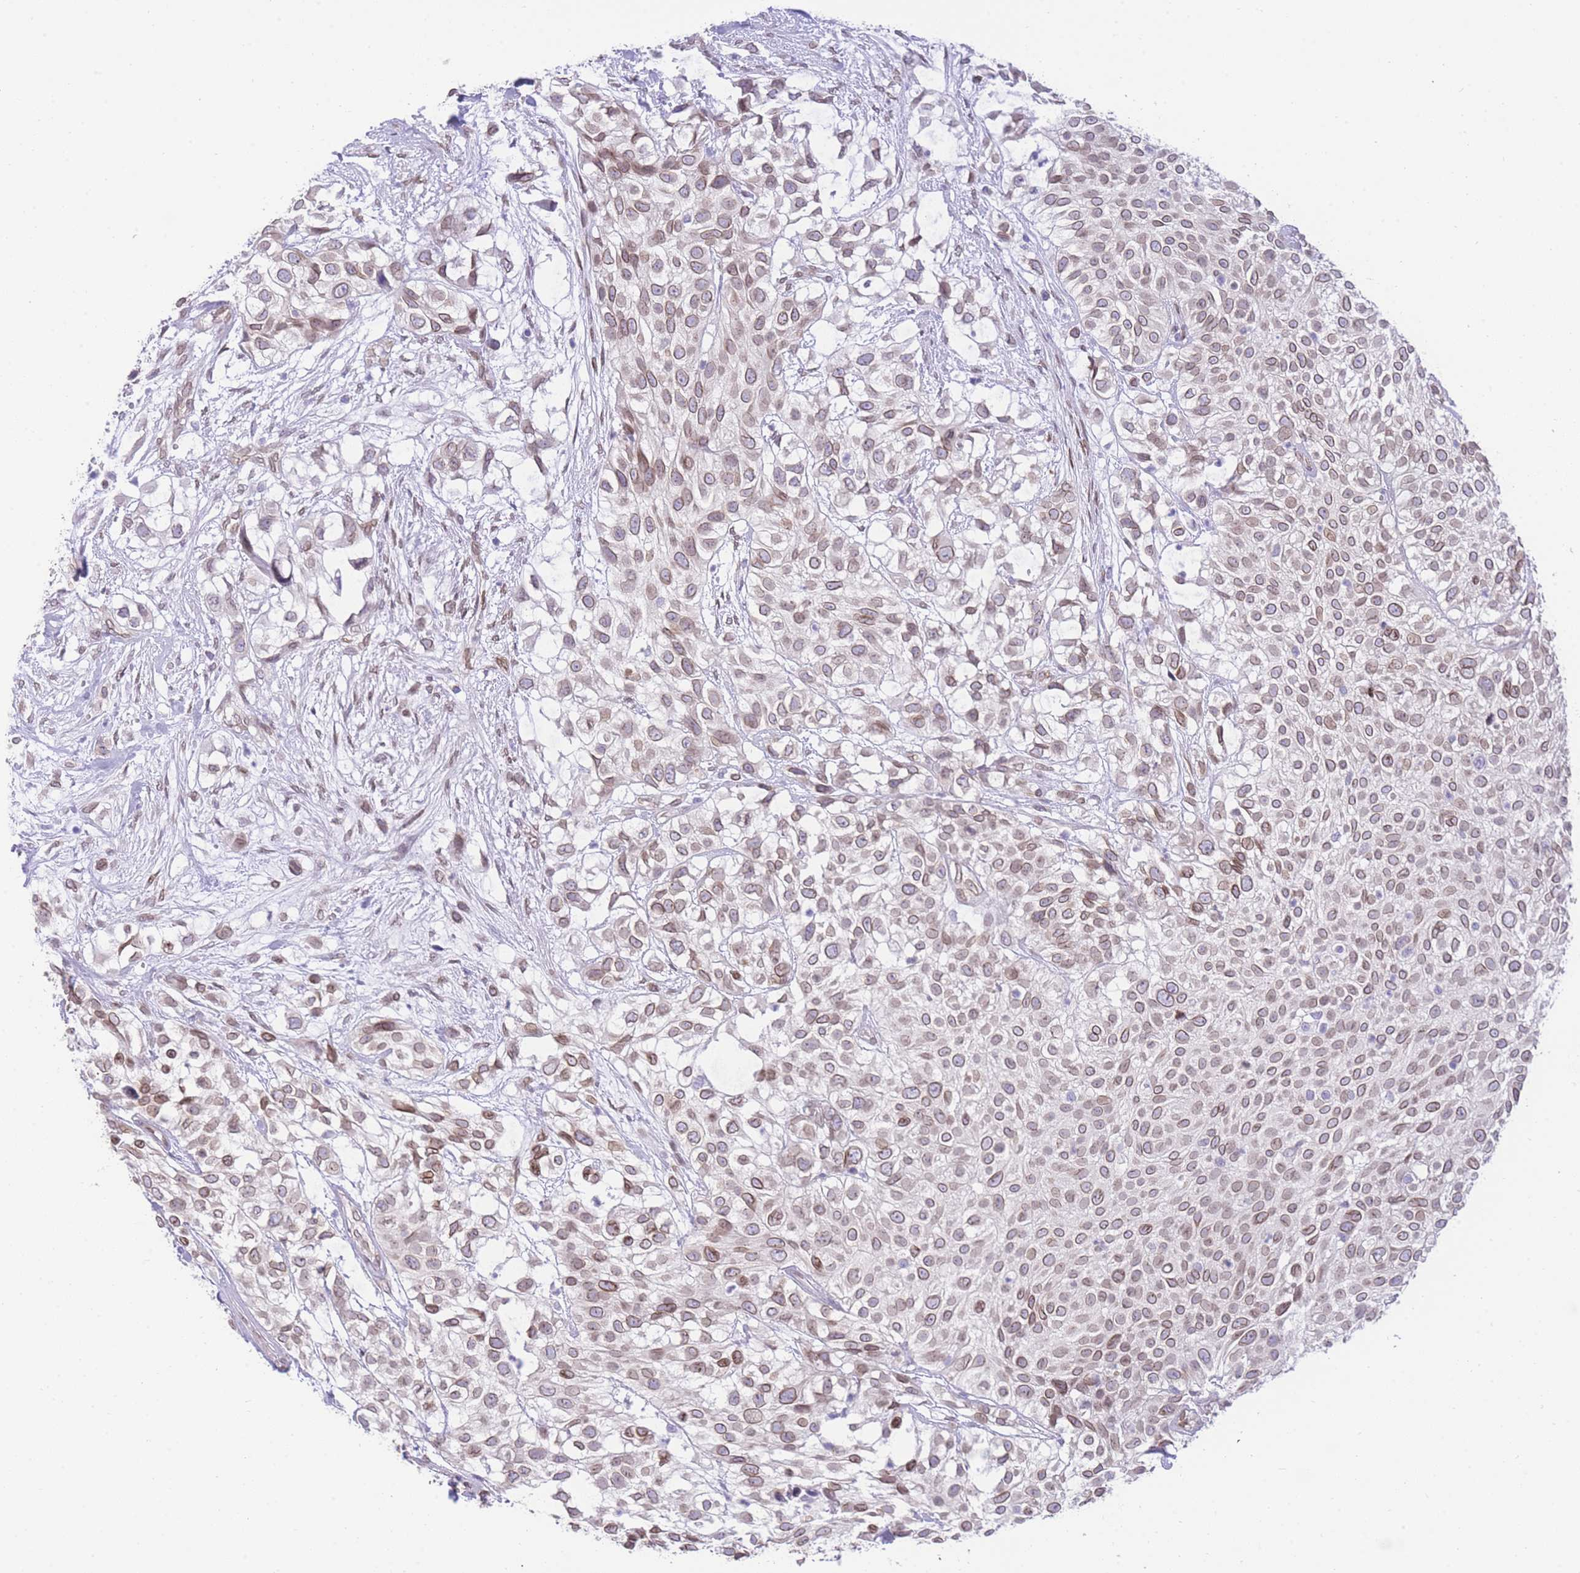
{"staining": {"intensity": "moderate", "quantity": ">75%", "location": "cytoplasmic/membranous,nuclear"}, "tissue": "urothelial cancer", "cell_type": "Tumor cells", "image_type": "cancer", "snomed": [{"axis": "morphology", "description": "Urothelial carcinoma, High grade"}, {"axis": "topography", "description": "Urinary bladder"}], "caption": "This micrograph exhibits urothelial cancer stained with IHC to label a protein in brown. The cytoplasmic/membranous and nuclear of tumor cells show moderate positivity for the protein. Nuclei are counter-stained blue.", "gene": "OR10AD1", "patient": {"sex": "male", "age": 56}}